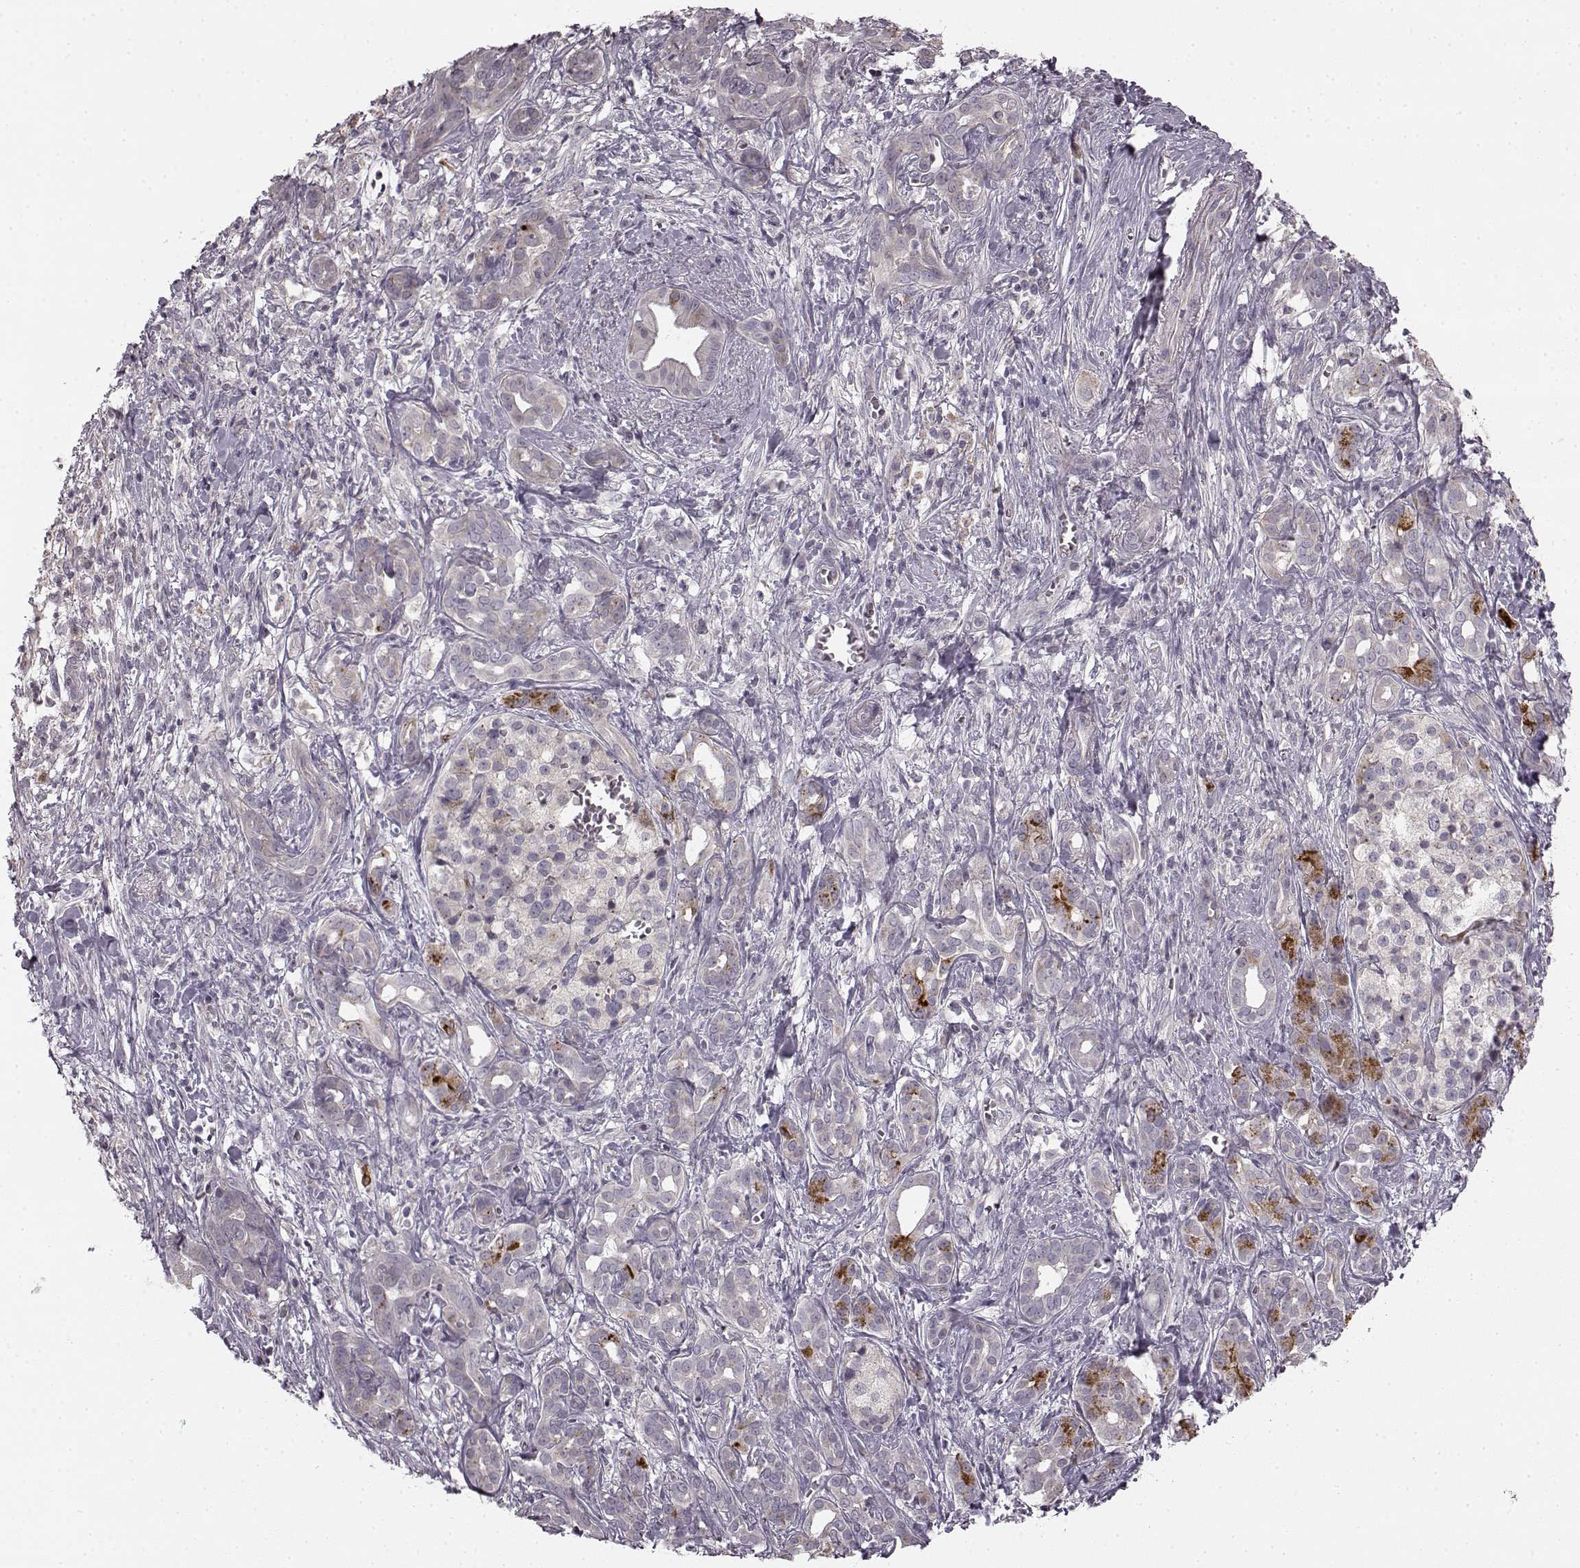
{"staining": {"intensity": "weak", "quantity": "25%-75%", "location": "cytoplasmic/membranous"}, "tissue": "pancreatic cancer", "cell_type": "Tumor cells", "image_type": "cancer", "snomed": [{"axis": "morphology", "description": "Adenocarcinoma, NOS"}, {"axis": "topography", "description": "Pancreas"}], "caption": "A low amount of weak cytoplasmic/membranous positivity is present in about 25%-75% of tumor cells in pancreatic adenocarcinoma tissue. Nuclei are stained in blue.", "gene": "HMMR", "patient": {"sex": "male", "age": 61}}